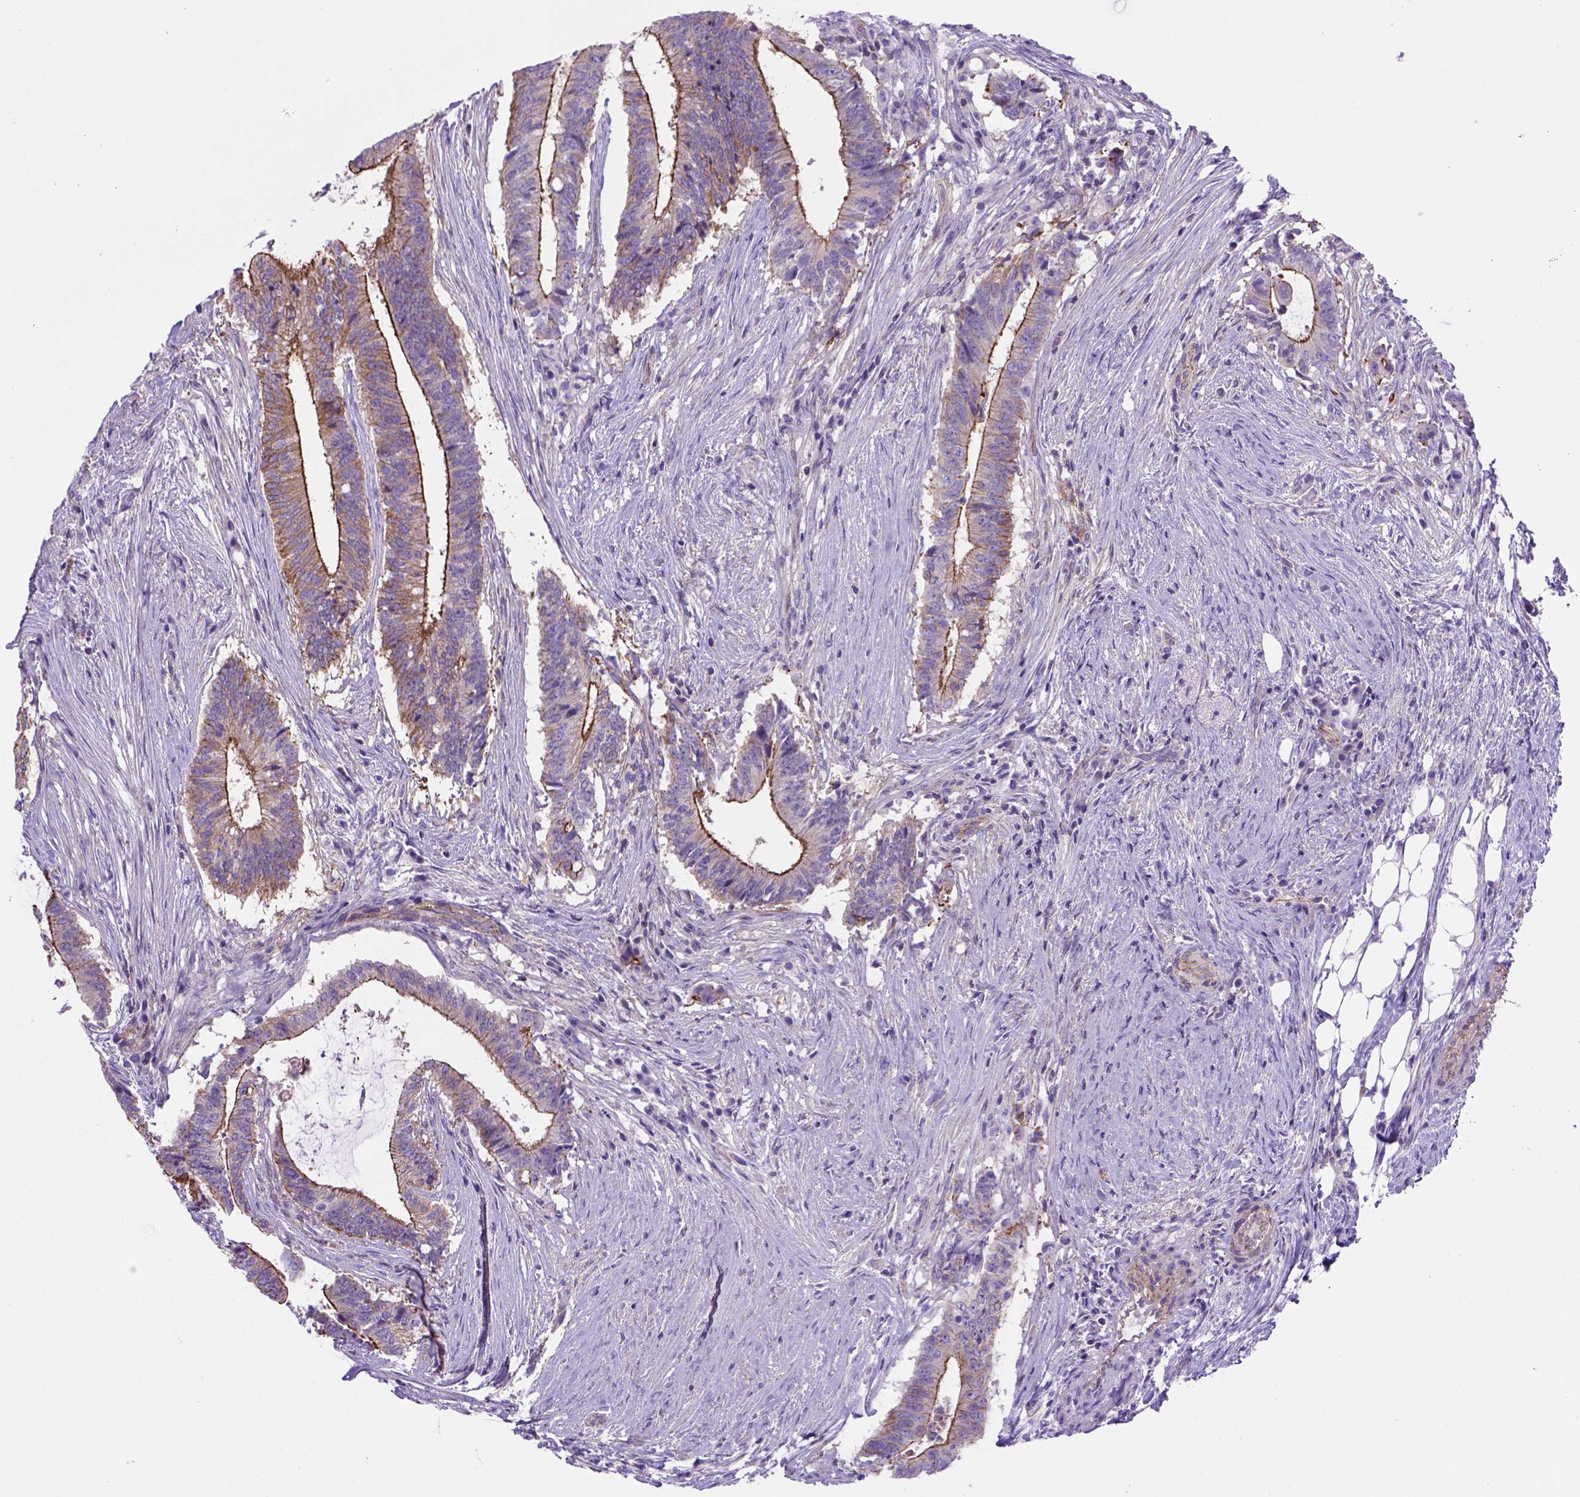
{"staining": {"intensity": "strong", "quantity": ">75%", "location": "cytoplasmic/membranous"}, "tissue": "colorectal cancer", "cell_type": "Tumor cells", "image_type": "cancer", "snomed": [{"axis": "morphology", "description": "Adenocarcinoma, NOS"}, {"axis": "topography", "description": "Colon"}], "caption": "Brown immunohistochemical staining in colorectal cancer exhibits strong cytoplasmic/membranous staining in about >75% of tumor cells. (IHC, brightfield microscopy, high magnification).", "gene": "PEX12", "patient": {"sex": "female", "age": 43}}